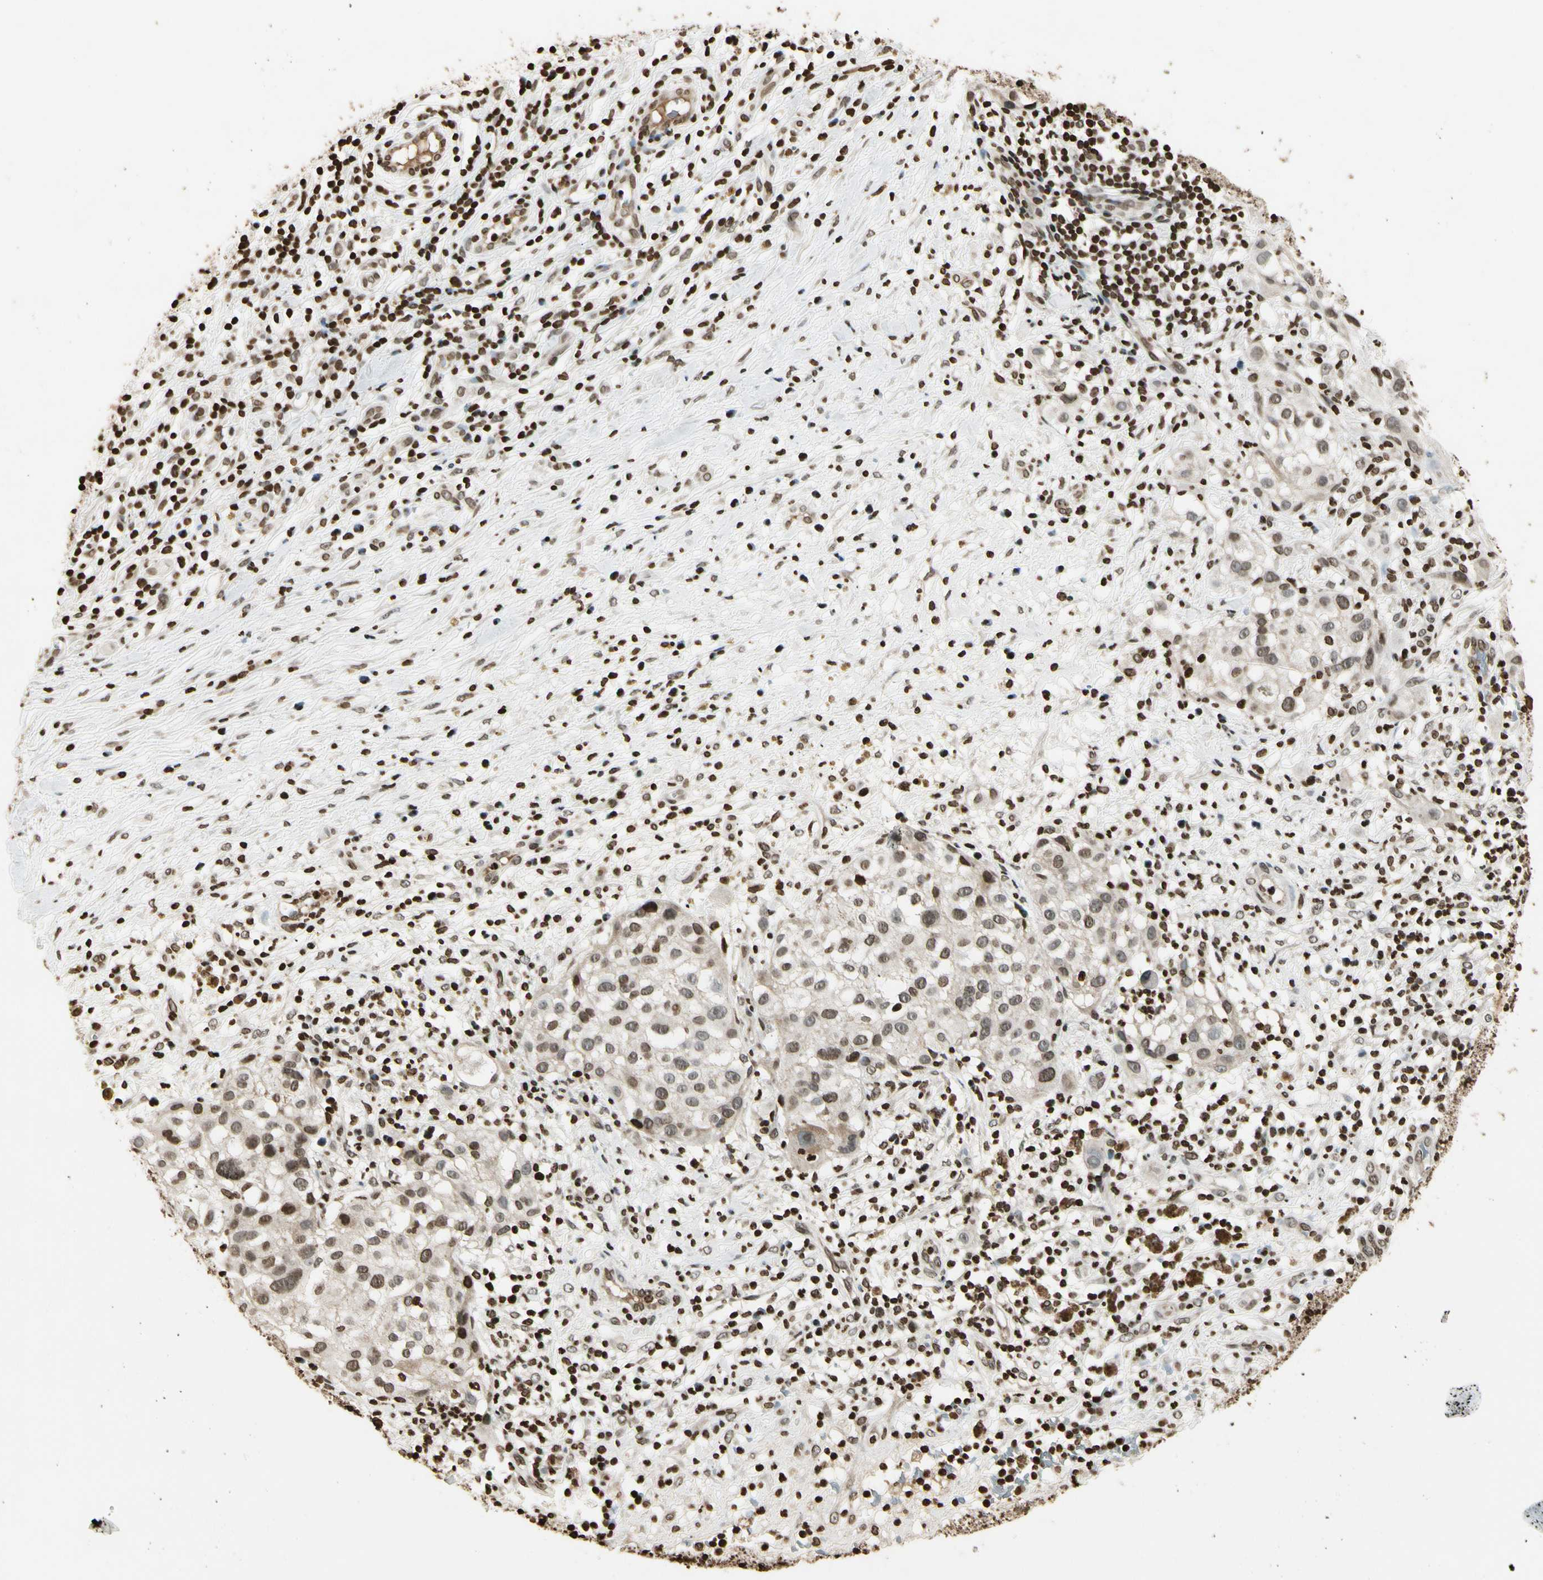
{"staining": {"intensity": "moderate", "quantity": "25%-75%", "location": "nuclear"}, "tissue": "melanoma", "cell_type": "Tumor cells", "image_type": "cancer", "snomed": [{"axis": "morphology", "description": "Necrosis, NOS"}, {"axis": "morphology", "description": "Malignant melanoma, NOS"}, {"axis": "topography", "description": "Skin"}], "caption": "A medium amount of moderate nuclear positivity is seen in approximately 25%-75% of tumor cells in malignant melanoma tissue.", "gene": "RORA", "patient": {"sex": "female", "age": 87}}